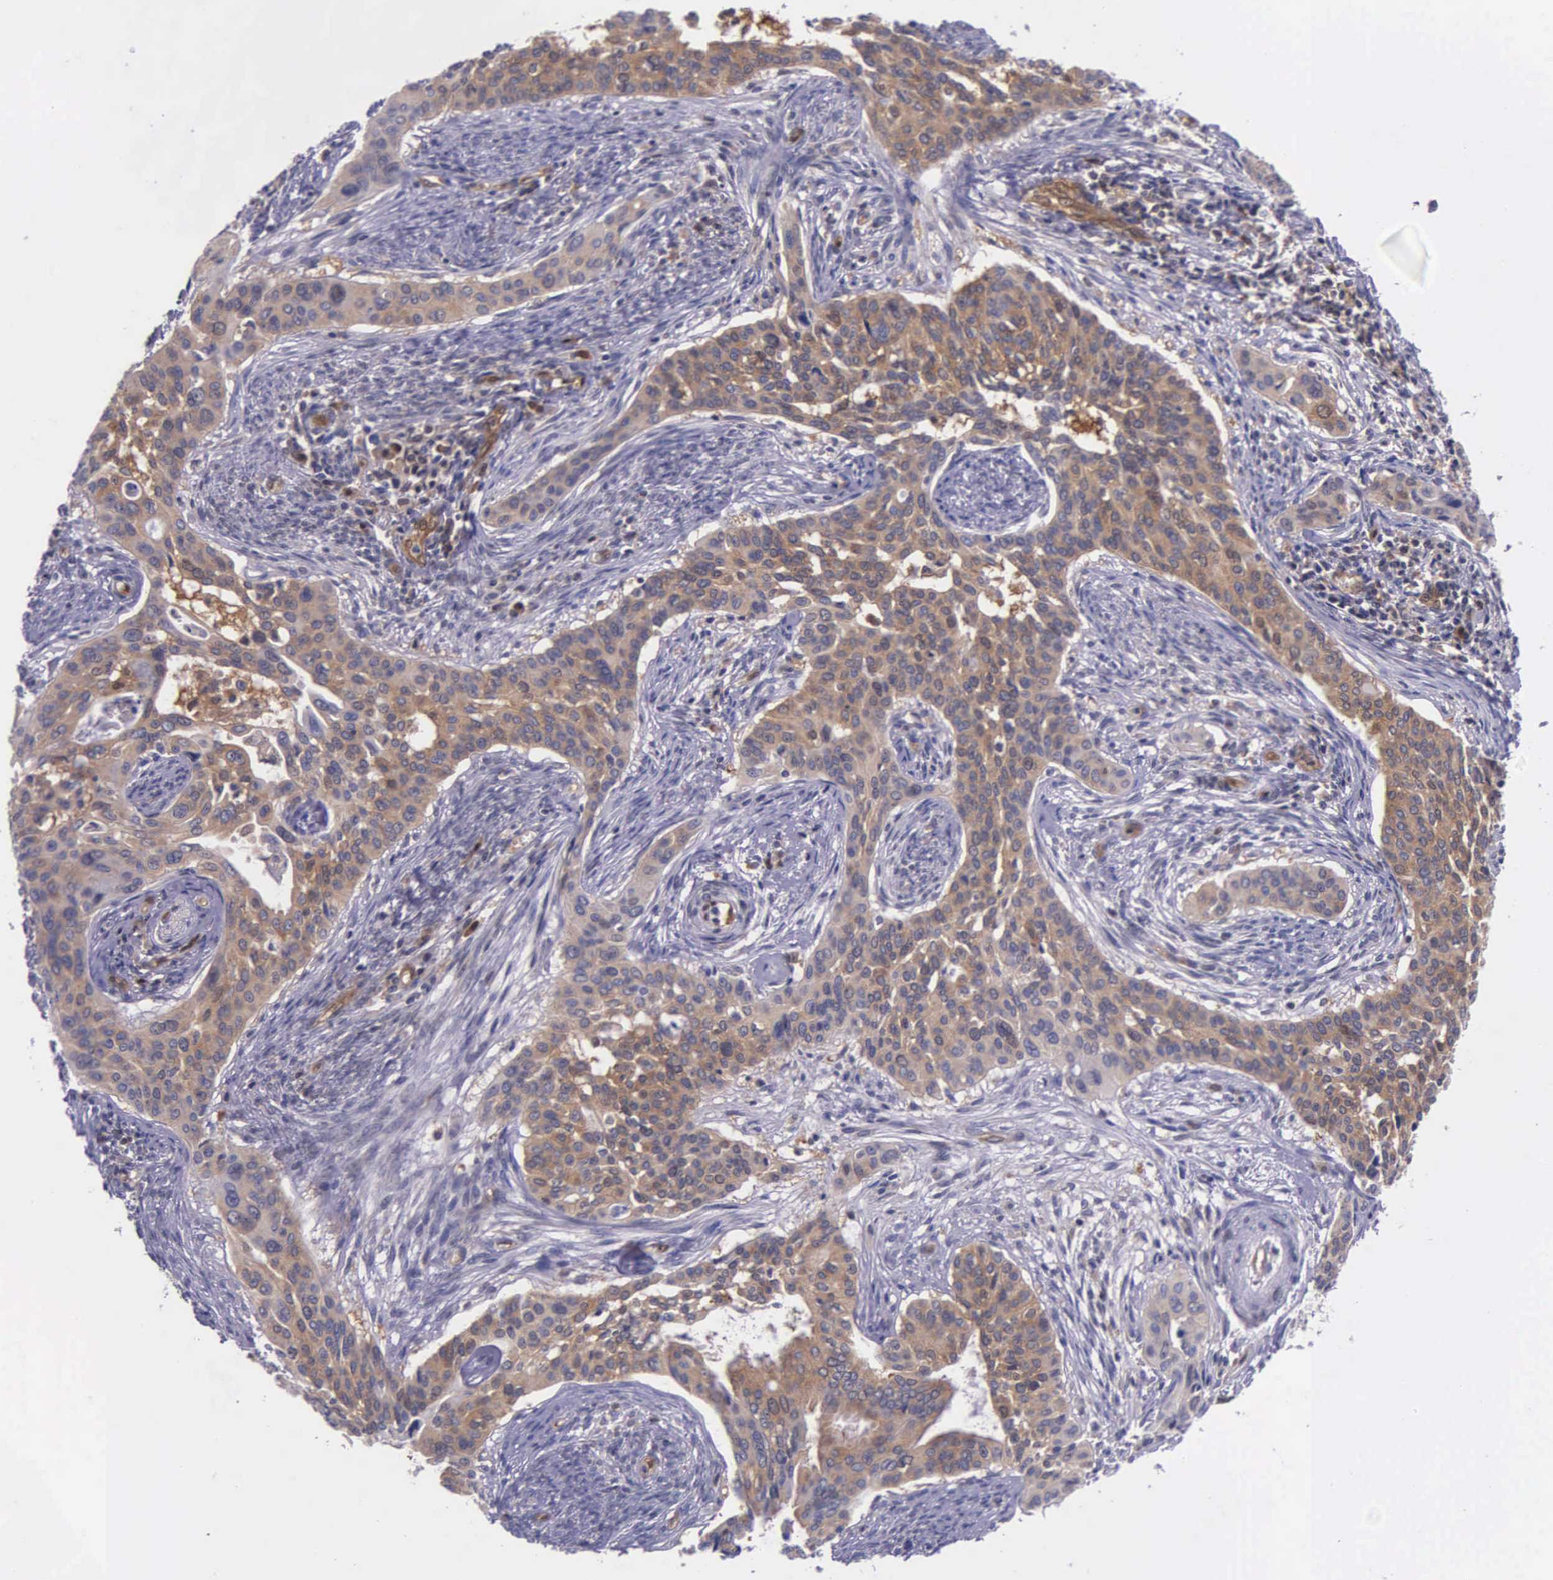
{"staining": {"intensity": "moderate", "quantity": ">75%", "location": "cytoplasmic/membranous"}, "tissue": "cervical cancer", "cell_type": "Tumor cells", "image_type": "cancer", "snomed": [{"axis": "morphology", "description": "Squamous cell carcinoma, NOS"}, {"axis": "topography", "description": "Cervix"}], "caption": "Cervical cancer was stained to show a protein in brown. There is medium levels of moderate cytoplasmic/membranous positivity in approximately >75% of tumor cells.", "gene": "GMPR2", "patient": {"sex": "female", "age": 34}}